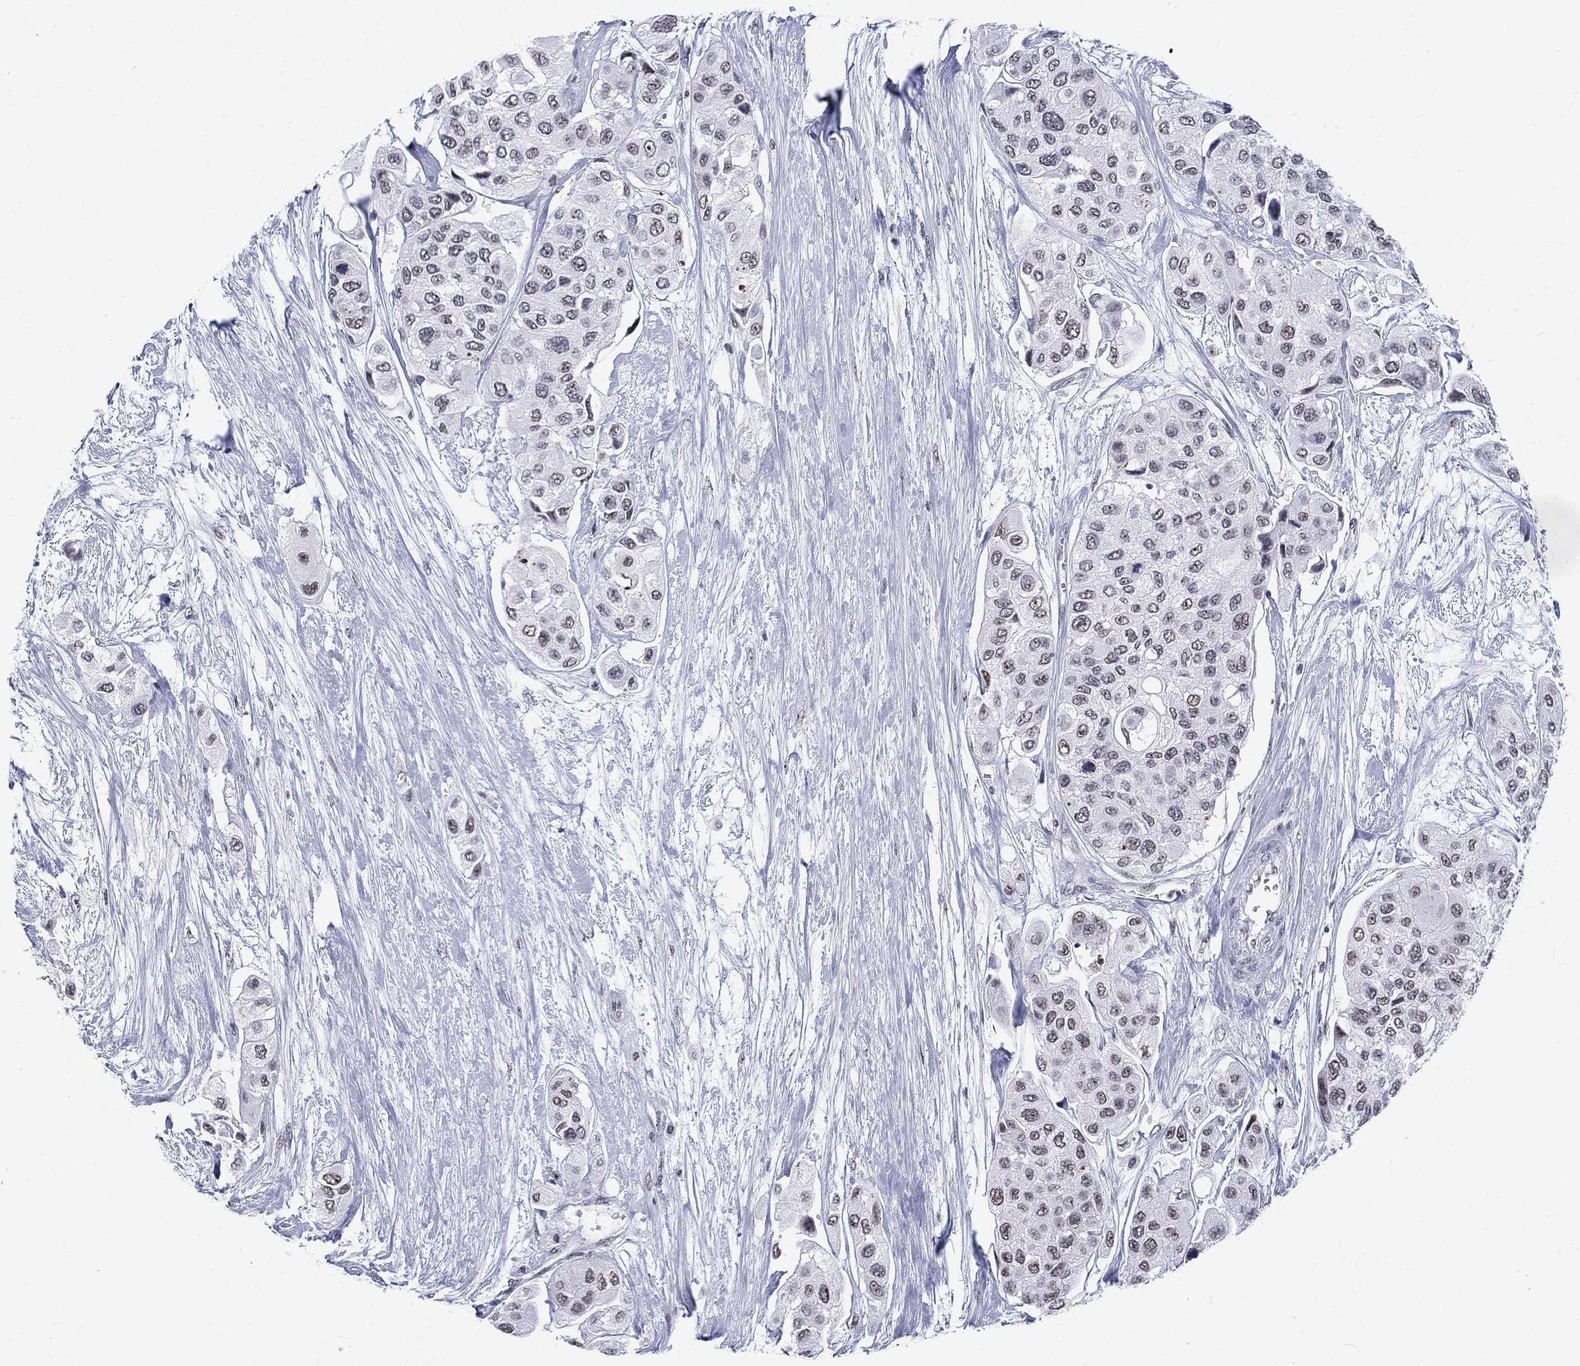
{"staining": {"intensity": "moderate", "quantity": "<25%", "location": "nuclear"}, "tissue": "urothelial cancer", "cell_type": "Tumor cells", "image_type": "cancer", "snomed": [{"axis": "morphology", "description": "Urothelial carcinoma, High grade"}, {"axis": "topography", "description": "Urinary bladder"}], "caption": "A brown stain labels moderate nuclear positivity of a protein in urothelial carcinoma (high-grade) tumor cells.", "gene": "CSRNP3", "patient": {"sex": "male", "age": 77}}